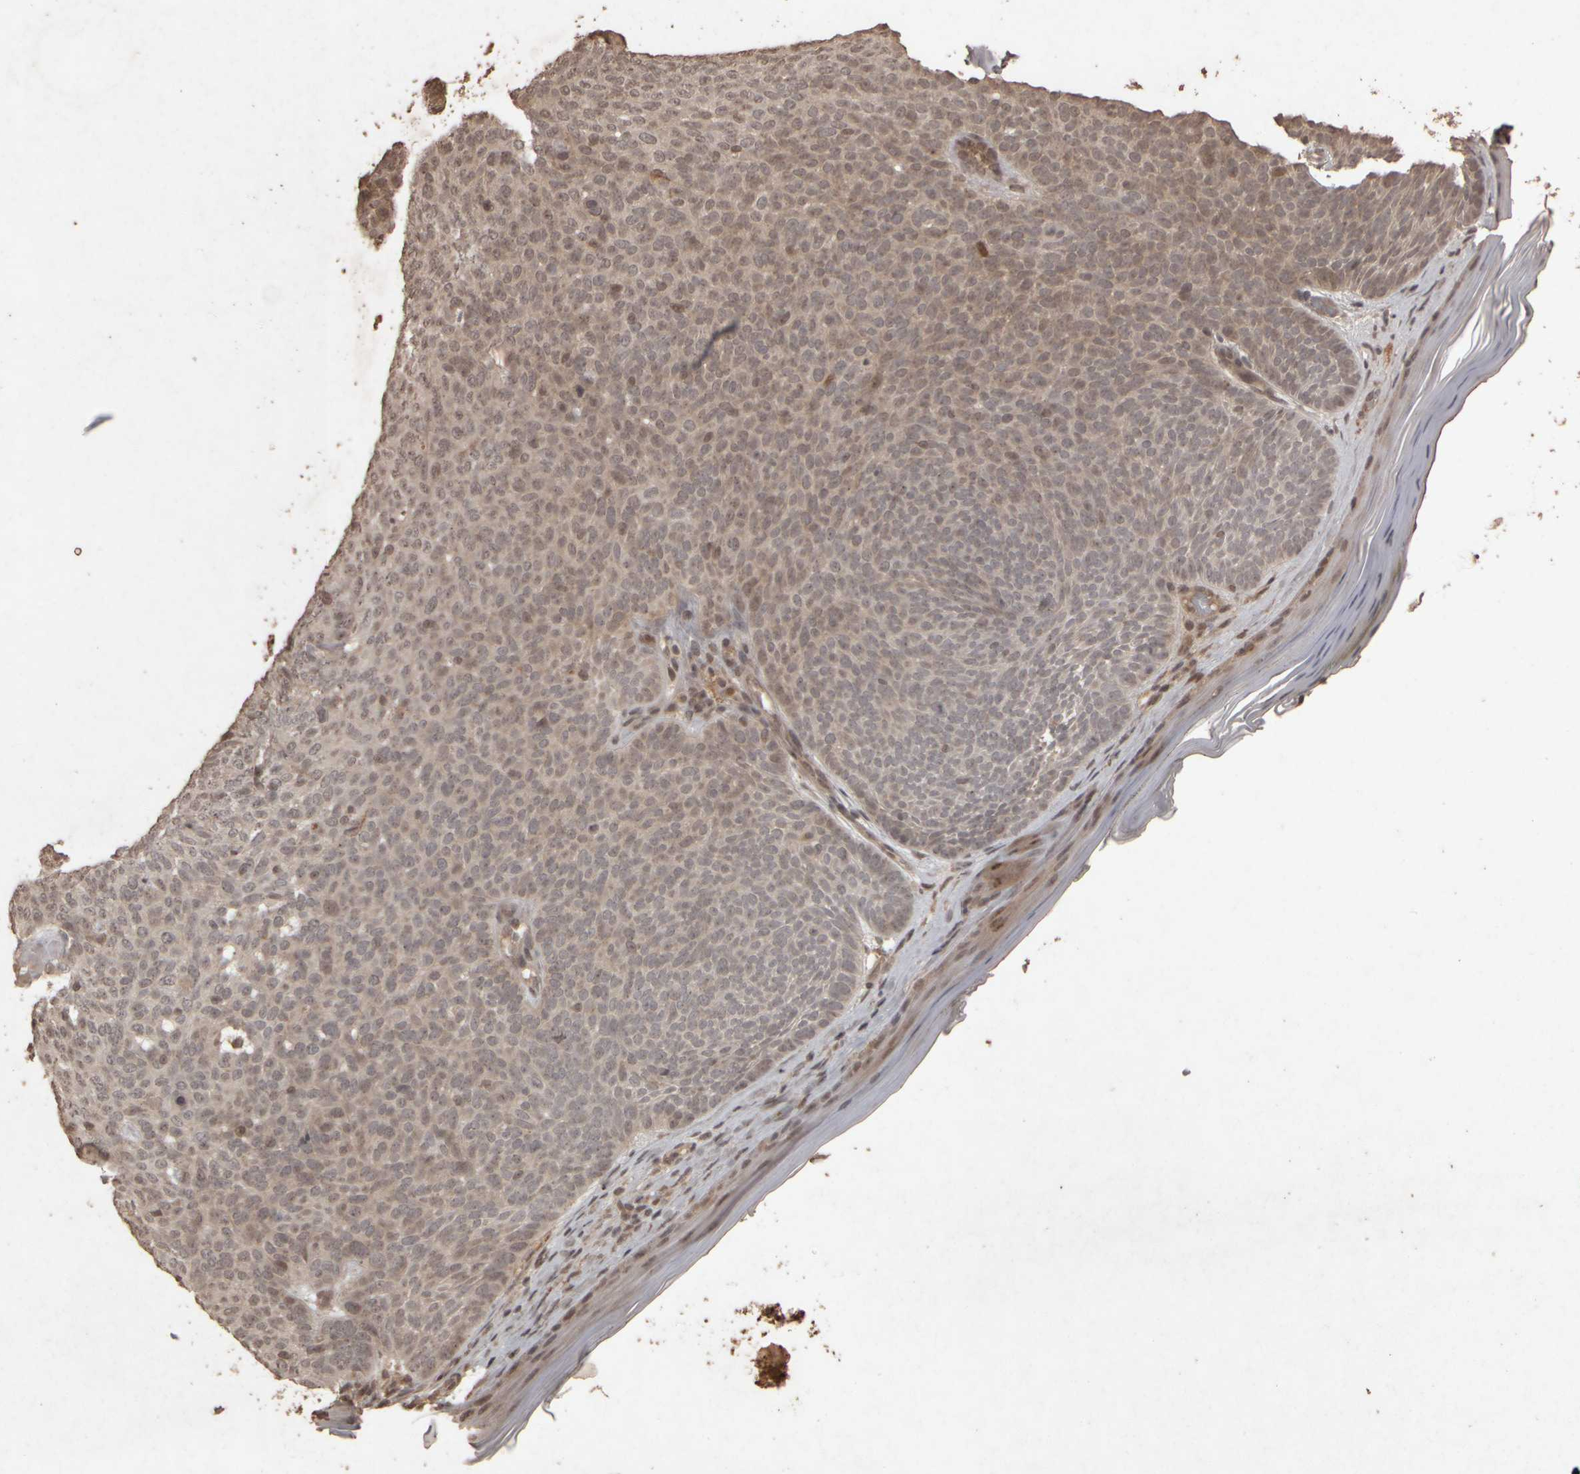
{"staining": {"intensity": "weak", "quantity": "<25%", "location": "nuclear"}, "tissue": "skin cancer", "cell_type": "Tumor cells", "image_type": "cancer", "snomed": [{"axis": "morphology", "description": "Basal cell carcinoma"}, {"axis": "topography", "description": "Skin"}], "caption": "High magnification brightfield microscopy of skin cancer stained with DAB (brown) and counterstained with hematoxylin (blue): tumor cells show no significant staining.", "gene": "ACO1", "patient": {"sex": "male", "age": 61}}